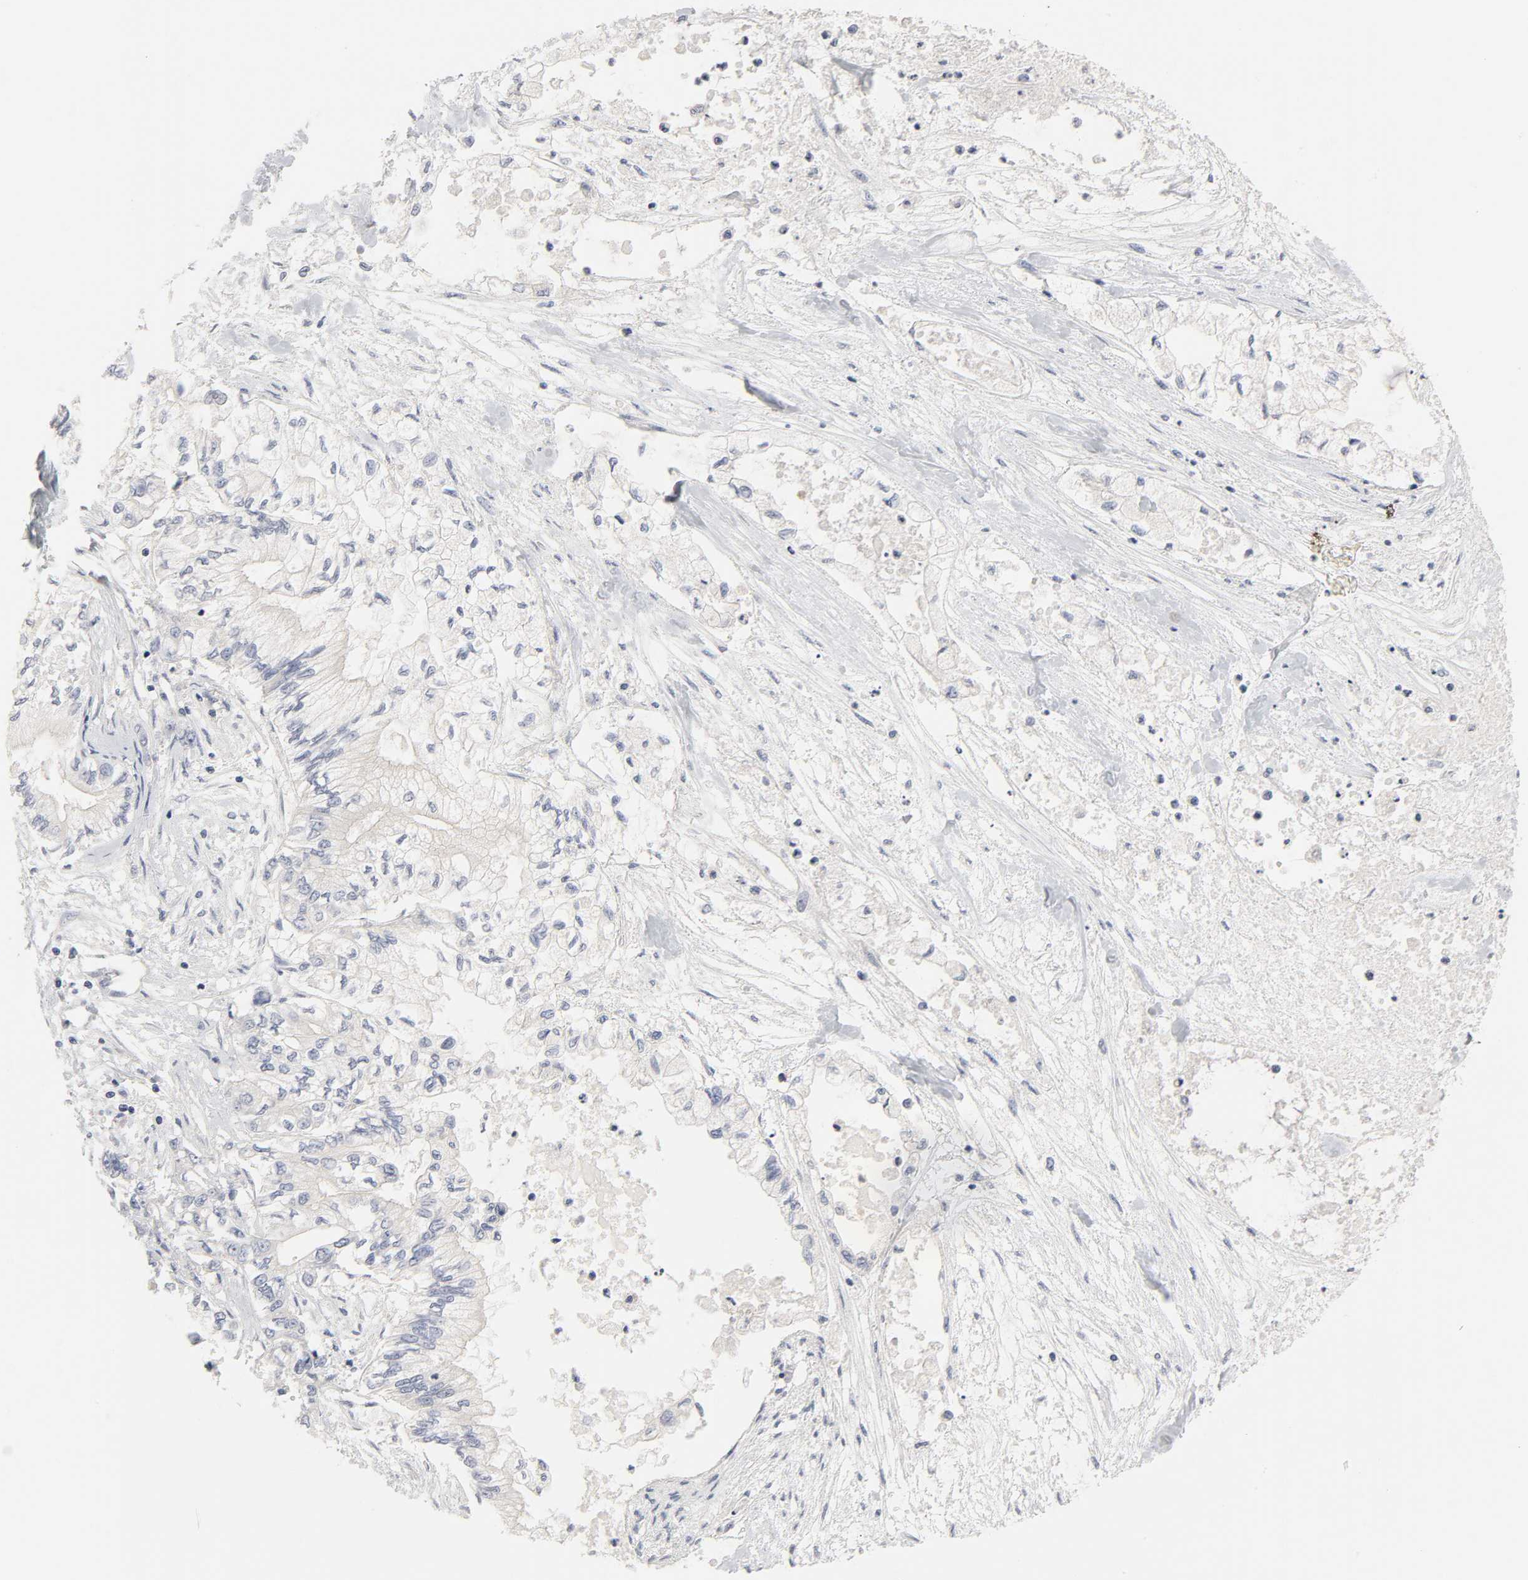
{"staining": {"intensity": "negative", "quantity": "none", "location": "none"}, "tissue": "pancreatic cancer", "cell_type": "Tumor cells", "image_type": "cancer", "snomed": [{"axis": "morphology", "description": "Adenocarcinoma, NOS"}, {"axis": "topography", "description": "Pancreas"}], "caption": "The immunohistochemistry histopathology image has no significant positivity in tumor cells of pancreatic cancer (adenocarcinoma) tissue.", "gene": "ROCK1", "patient": {"sex": "male", "age": 79}}